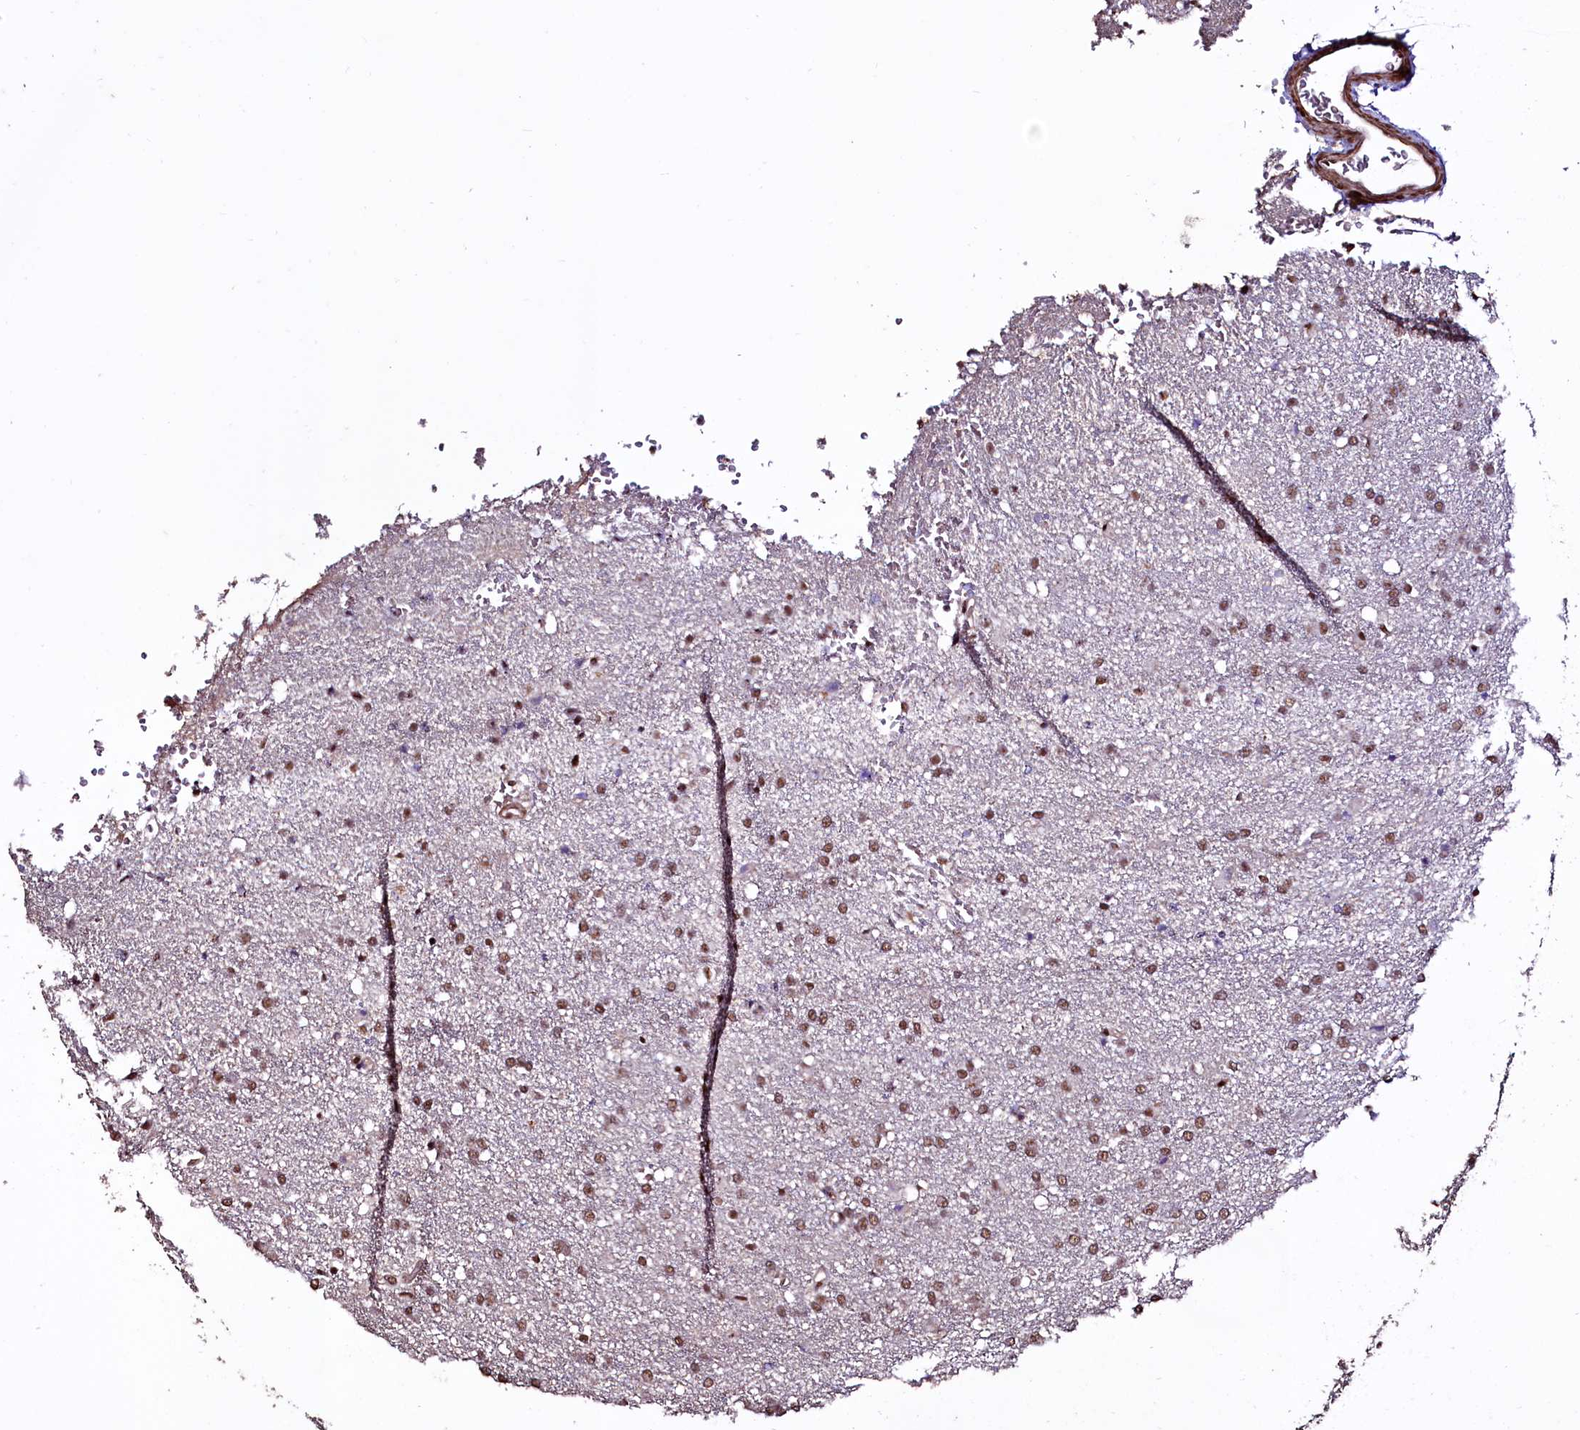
{"staining": {"intensity": "moderate", "quantity": ">75%", "location": "nuclear"}, "tissue": "glioma", "cell_type": "Tumor cells", "image_type": "cancer", "snomed": [{"axis": "morphology", "description": "Glioma, malignant, High grade"}, {"axis": "topography", "description": "Brain"}], "caption": "Malignant glioma (high-grade) tissue demonstrates moderate nuclear staining in approximately >75% of tumor cells, visualized by immunohistochemistry.", "gene": "SFSWAP", "patient": {"sex": "male", "age": 72}}